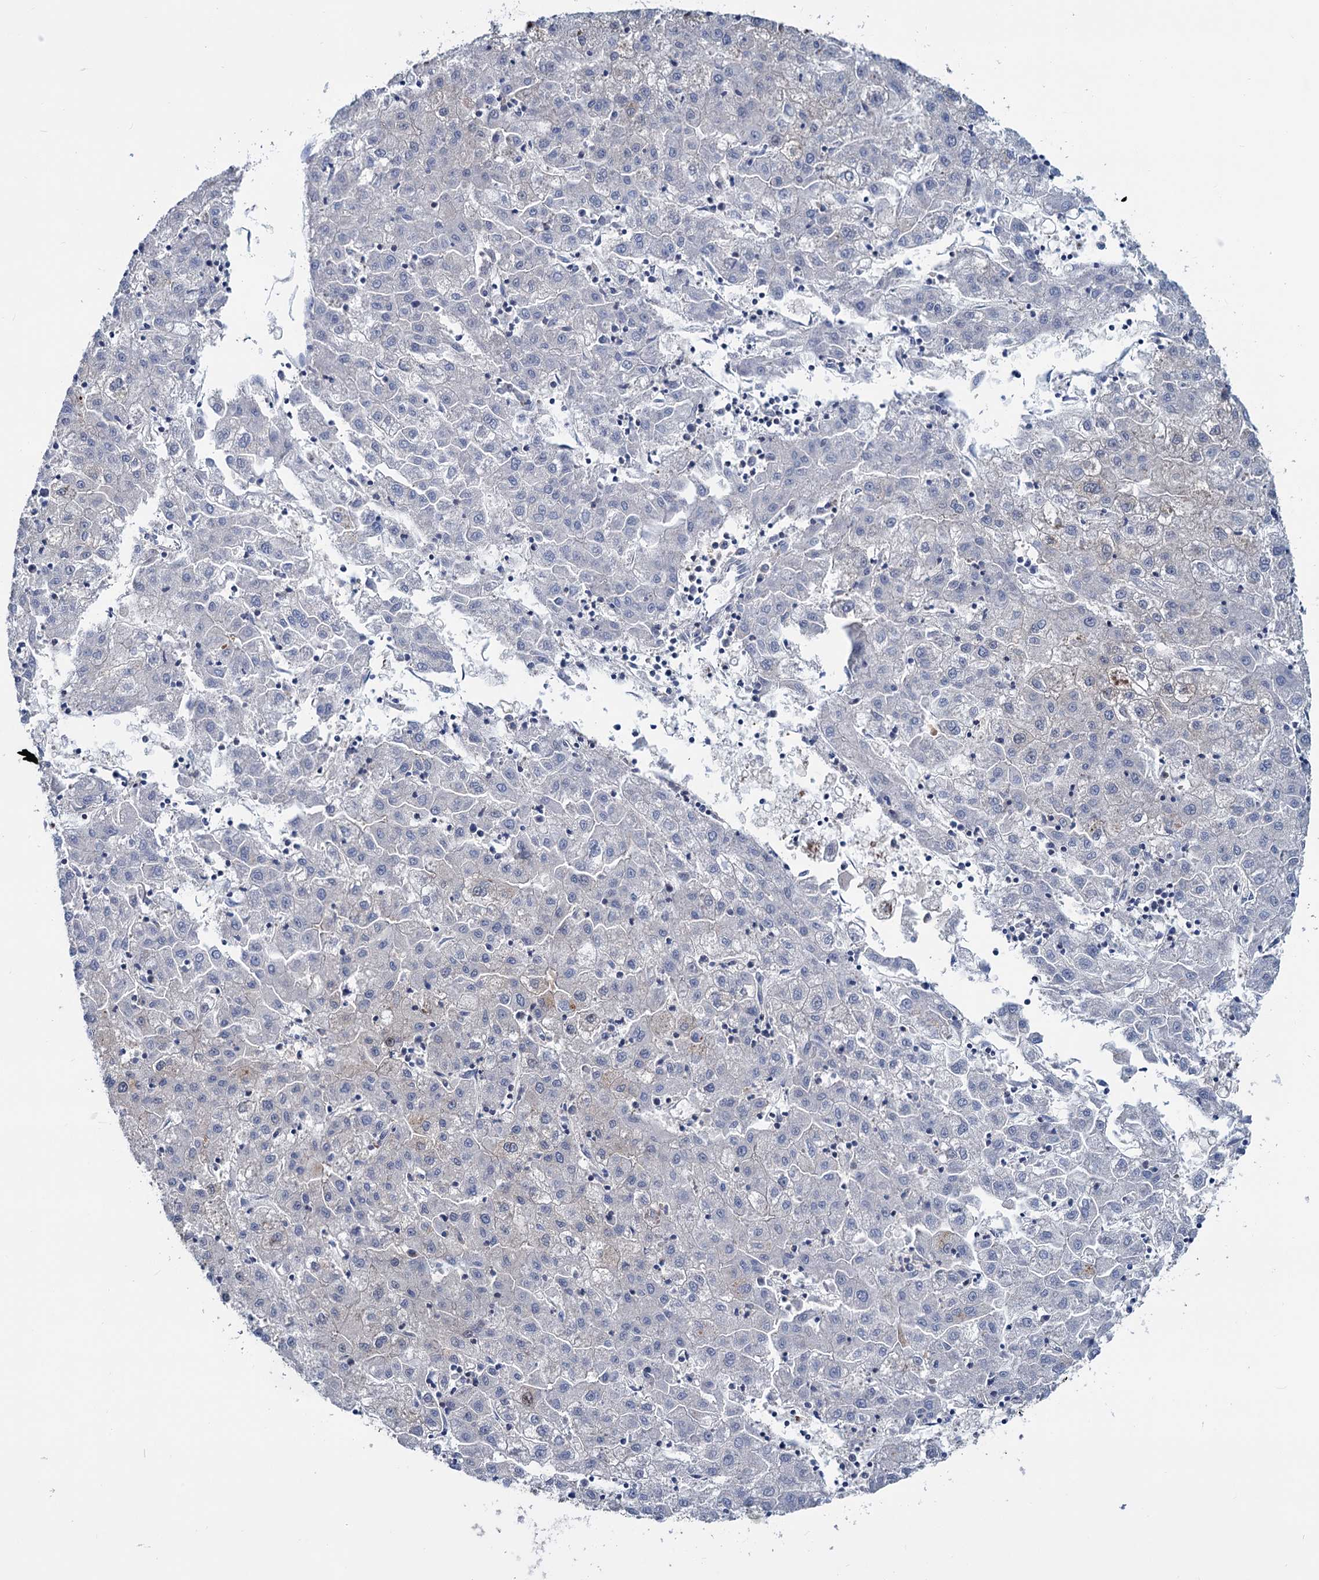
{"staining": {"intensity": "negative", "quantity": "none", "location": "none"}, "tissue": "liver cancer", "cell_type": "Tumor cells", "image_type": "cancer", "snomed": [{"axis": "morphology", "description": "Carcinoma, Hepatocellular, NOS"}, {"axis": "topography", "description": "Liver"}], "caption": "This is an immunohistochemistry image of hepatocellular carcinoma (liver). There is no expression in tumor cells.", "gene": "LRCH4", "patient": {"sex": "male", "age": 72}}